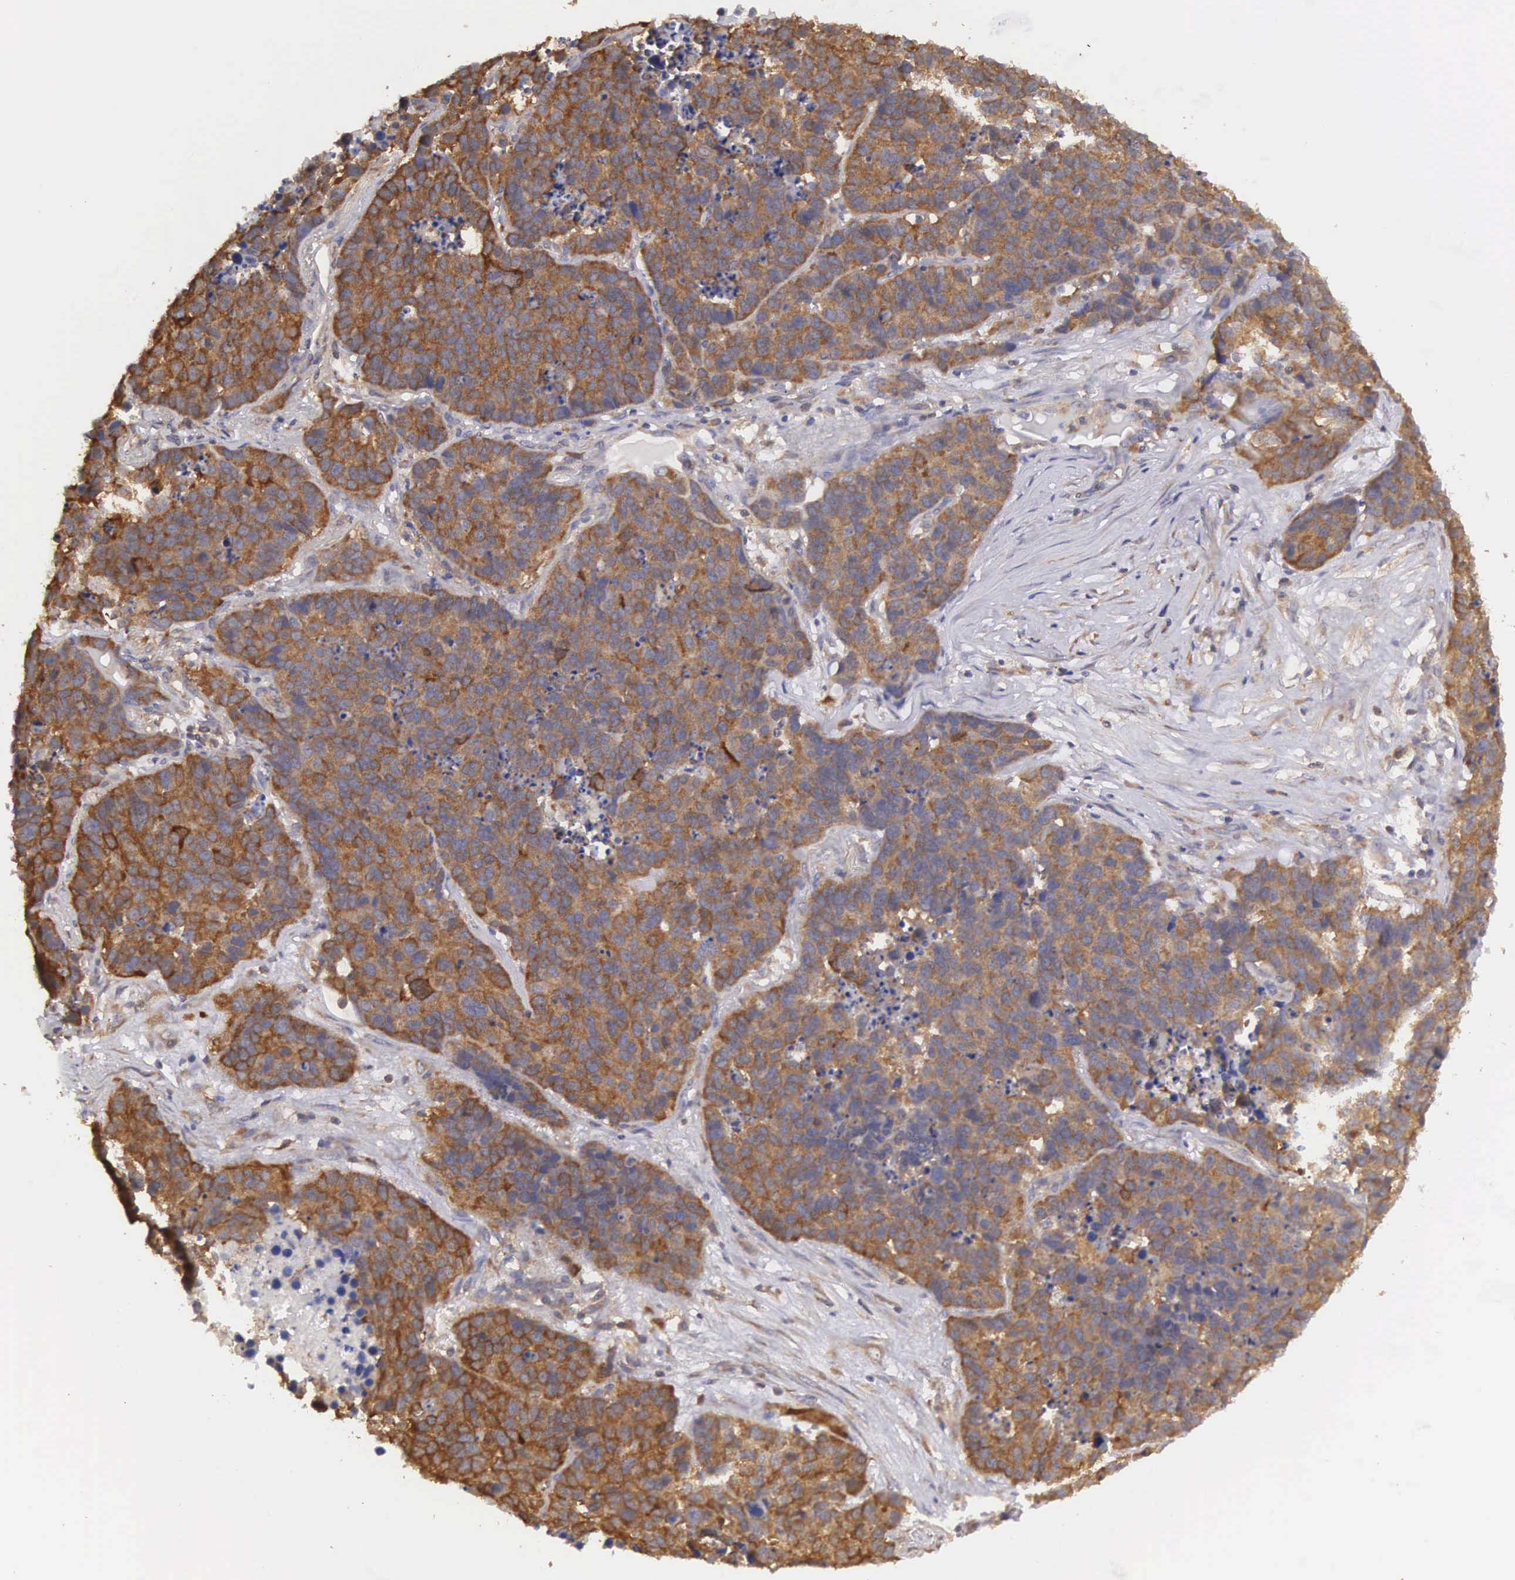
{"staining": {"intensity": "moderate", "quantity": ">75%", "location": "cytoplasmic/membranous"}, "tissue": "lung cancer", "cell_type": "Tumor cells", "image_type": "cancer", "snomed": [{"axis": "morphology", "description": "Carcinoid, malignant, NOS"}, {"axis": "topography", "description": "Lung"}], "caption": "Protein expression analysis of carcinoid (malignant) (lung) shows moderate cytoplasmic/membranous positivity in about >75% of tumor cells.", "gene": "DHRS1", "patient": {"sex": "male", "age": 60}}